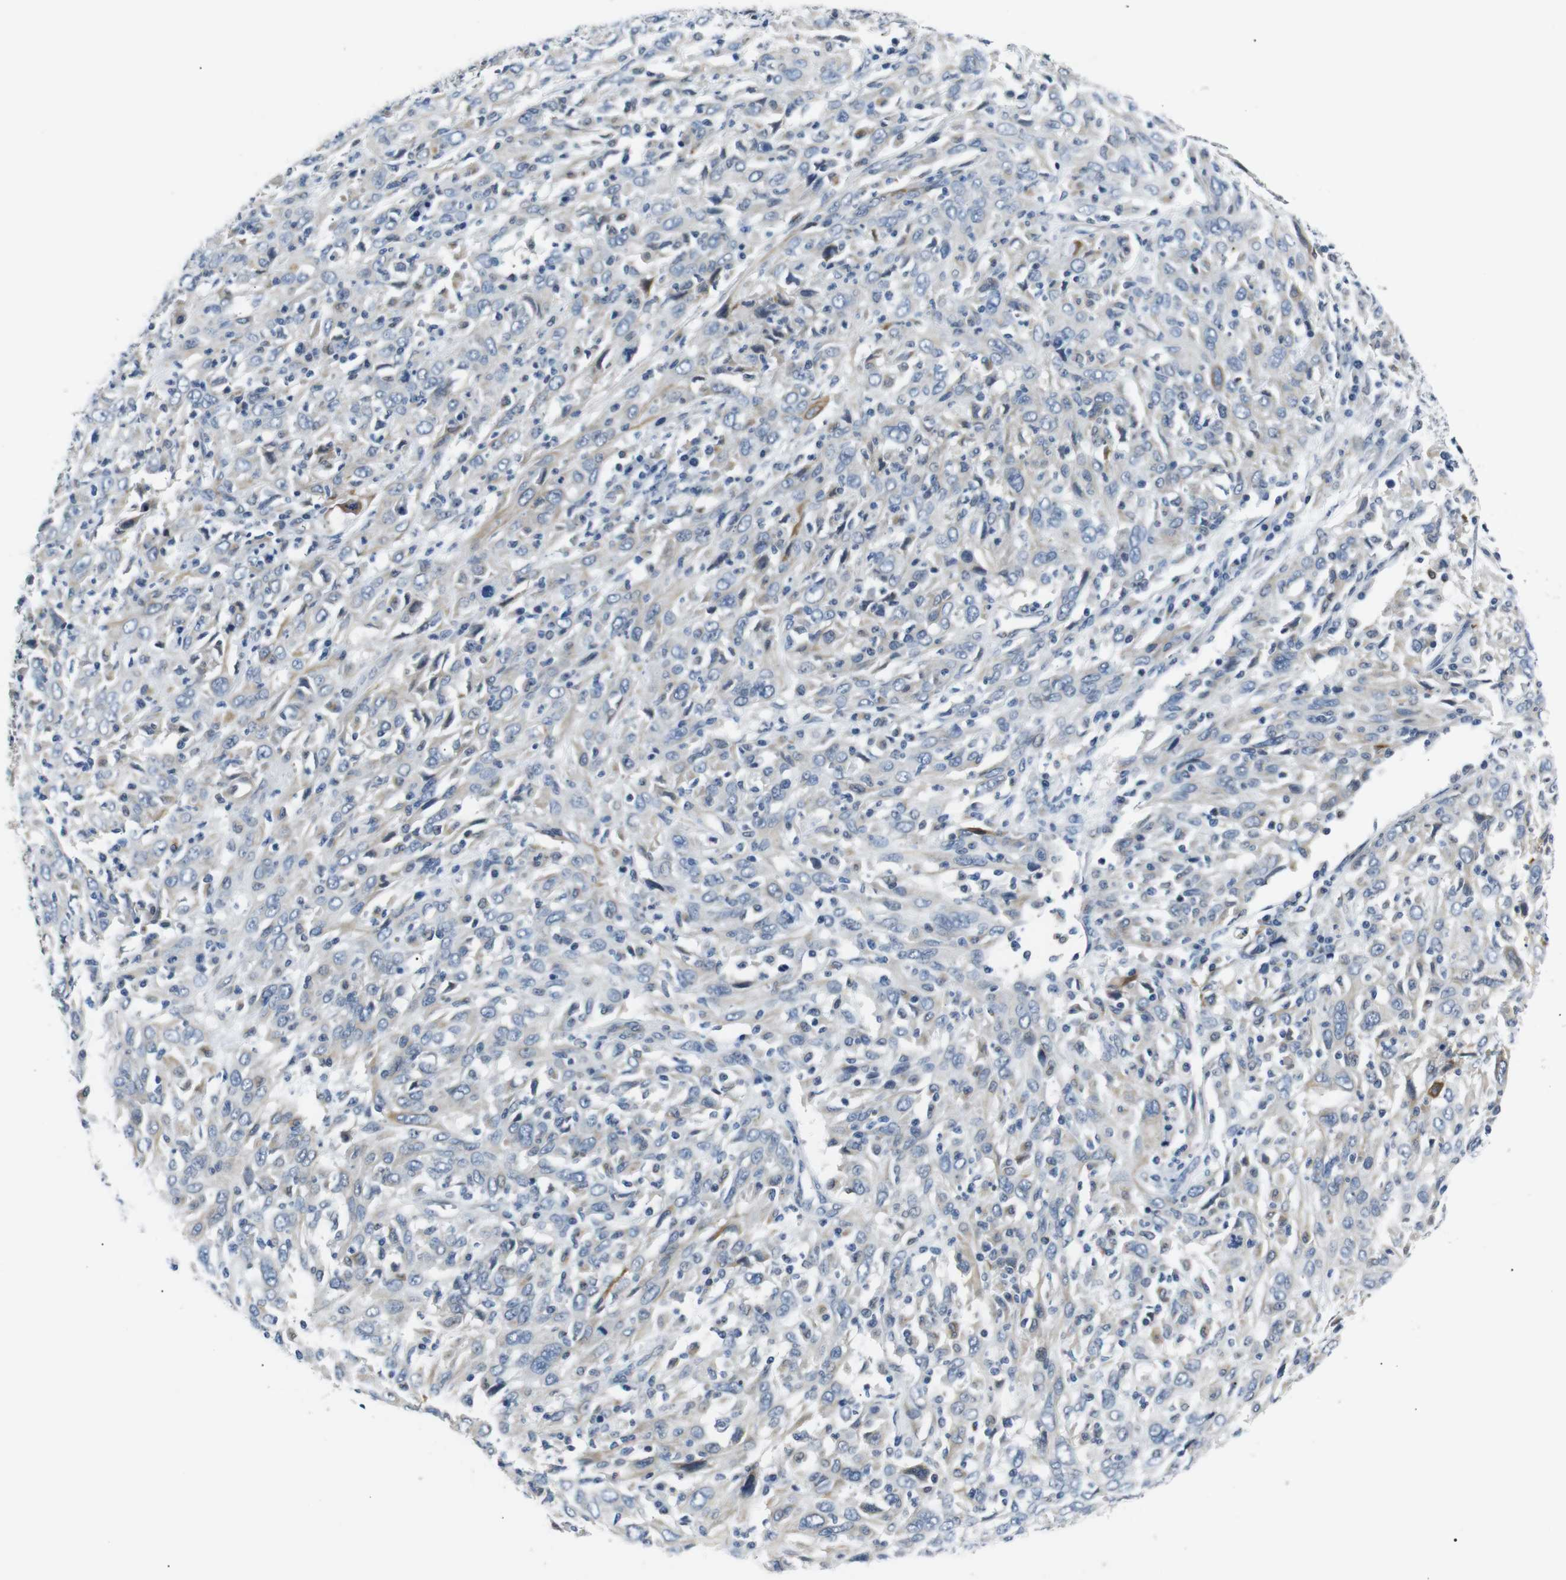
{"staining": {"intensity": "weak", "quantity": "<25%", "location": "cytoplasmic/membranous"}, "tissue": "cervical cancer", "cell_type": "Tumor cells", "image_type": "cancer", "snomed": [{"axis": "morphology", "description": "Squamous cell carcinoma, NOS"}, {"axis": "topography", "description": "Cervix"}], "caption": "A photomicrograph of cervical cancer (squamous cell carcinoma) stained for a protein displays no brown staining in tumor cells.", "gene": "TAFA1", "patient": {"sex": "female", "age": 46}}